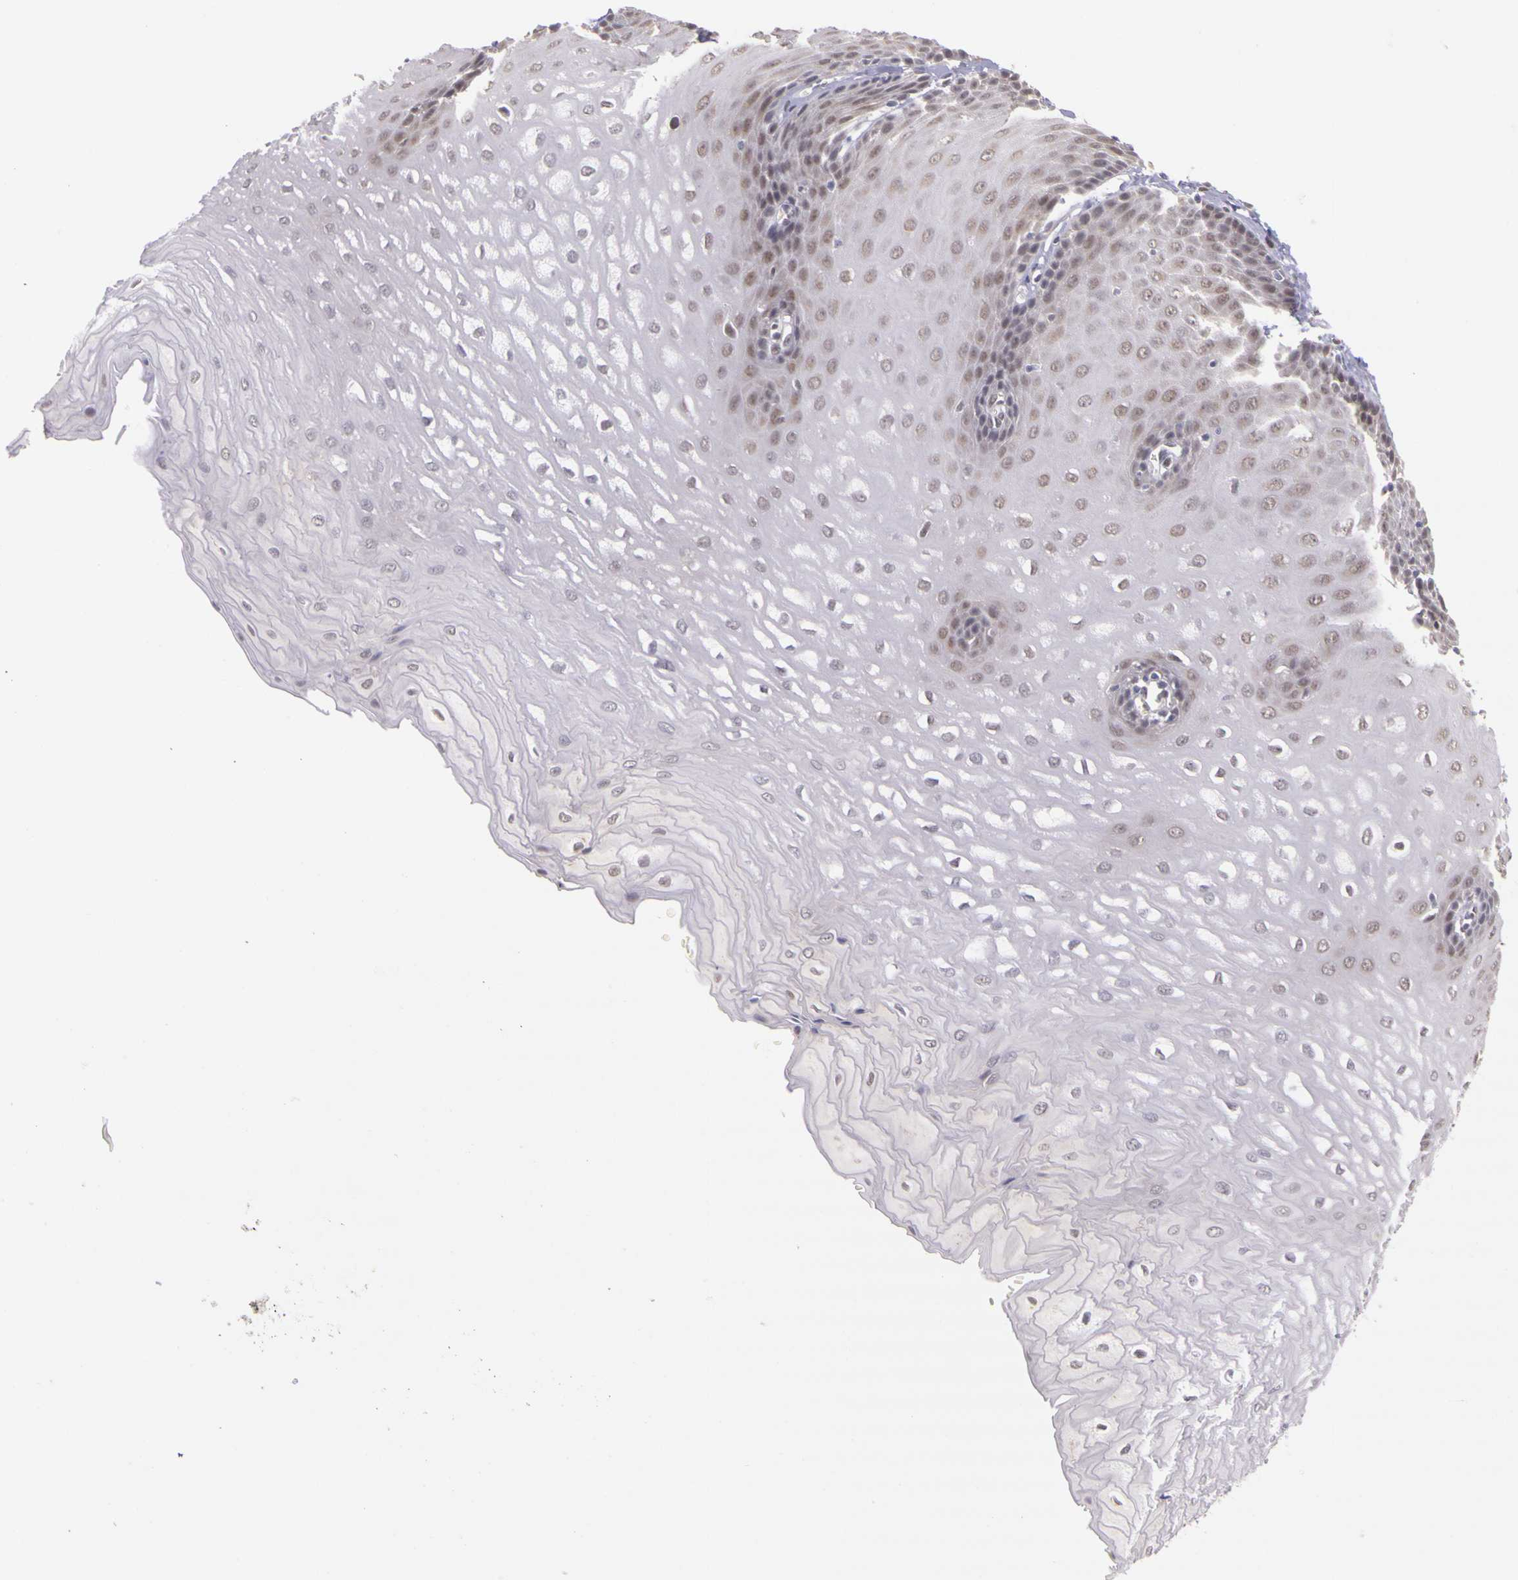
{"staining": {"intensity": "weak", "quantity": "25%-75%", "location": "cytoplasmic/membranous"}, "tissue": "esophagus", "cell_type": "Squamous epithelial cells", "image_type": "normal", "snomed": [{"axis": "morphology", "description": "Normal tissue, NOS"}, {"axis": "topography", "description": "Esophagus"}], "caption": "This is a histology image of immunohistochemistry staining of benign esophagus, which shows weak positivity in the cytoplasmic/membranous of squamous epithelial cells.", "gene": "WDR13", "patient": {"sex": "male", "age": 70}}